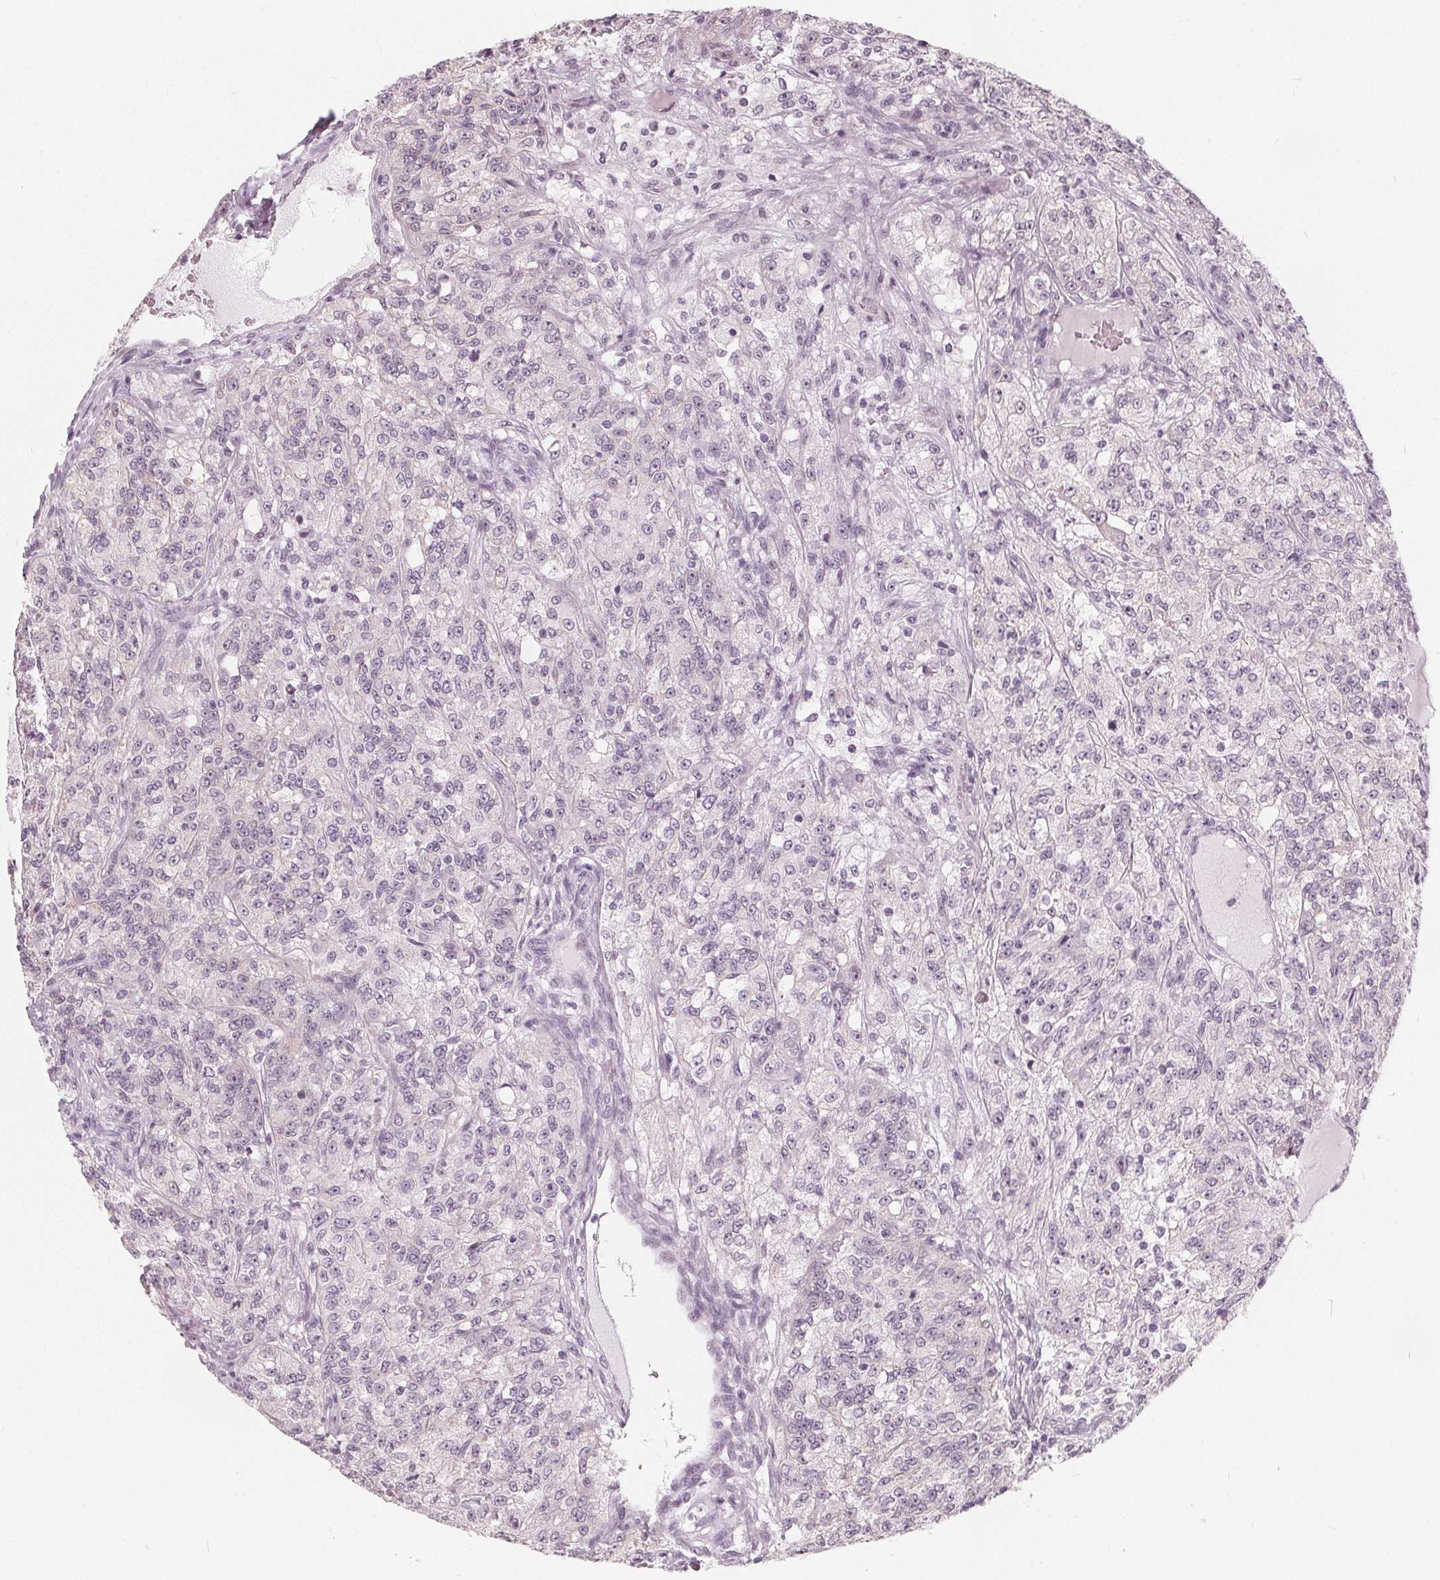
{"staining": {"intensity": "weak", "quantity": "<25%", "location": "nuclear"}, "tissue": "renal cancer", "cell_type": "Tumor cells", "image_type": "cancer", "snomed": [{"axis": "morphology", "description": "Adenocarcinoma, NOS"}, {"axis": "topography", "description": "Kidney"}], "caption": "High magnification brightfield microscopy of adenocarcinoma (renal) stained with DAB (brown) and counterstained with hematoxylin (blue): tumor cells show no significant expression.", "gene": "NUP210L", "patient": {"sex": "female", "age": 63}}